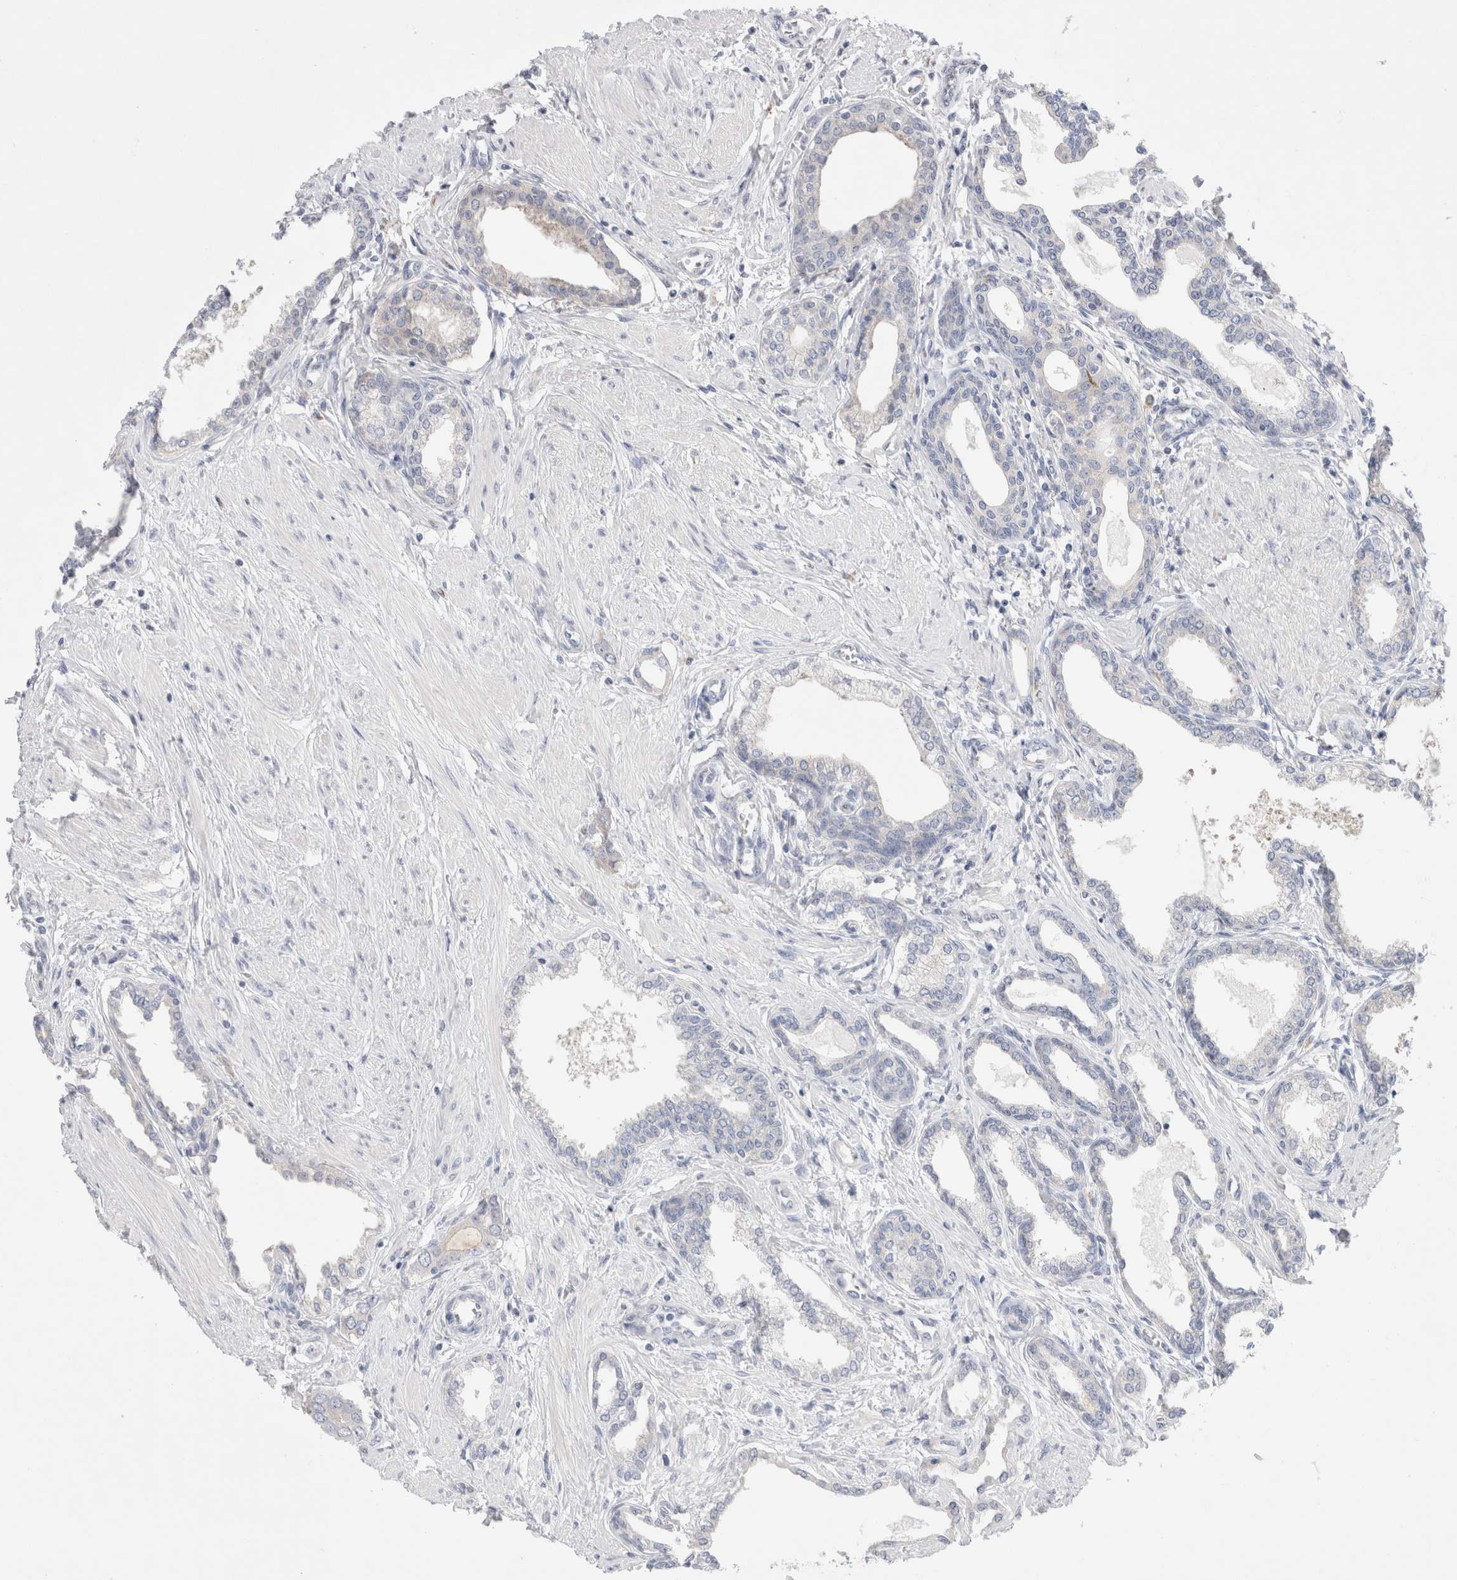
{"staining": {"intensity": "negative", "quantity": "none", "location": "none"}, "tissue": "prostate cancer", "cell_type": "Tumor cells", "image_type": "cancer", "snomed": [{"axis": "morphology", "description": "Adenocarcinoma, High grade"}, {"axis": "topography", "description": "Prostate"}], "caption": "This is an immunohistochemistry (IHC) photomicrograph of high-grade adenocarcinoma (prostate). There is no staining in tumor cells.", "gene": "RBM12B", "patient": {"sex": "male", "age": 52}}